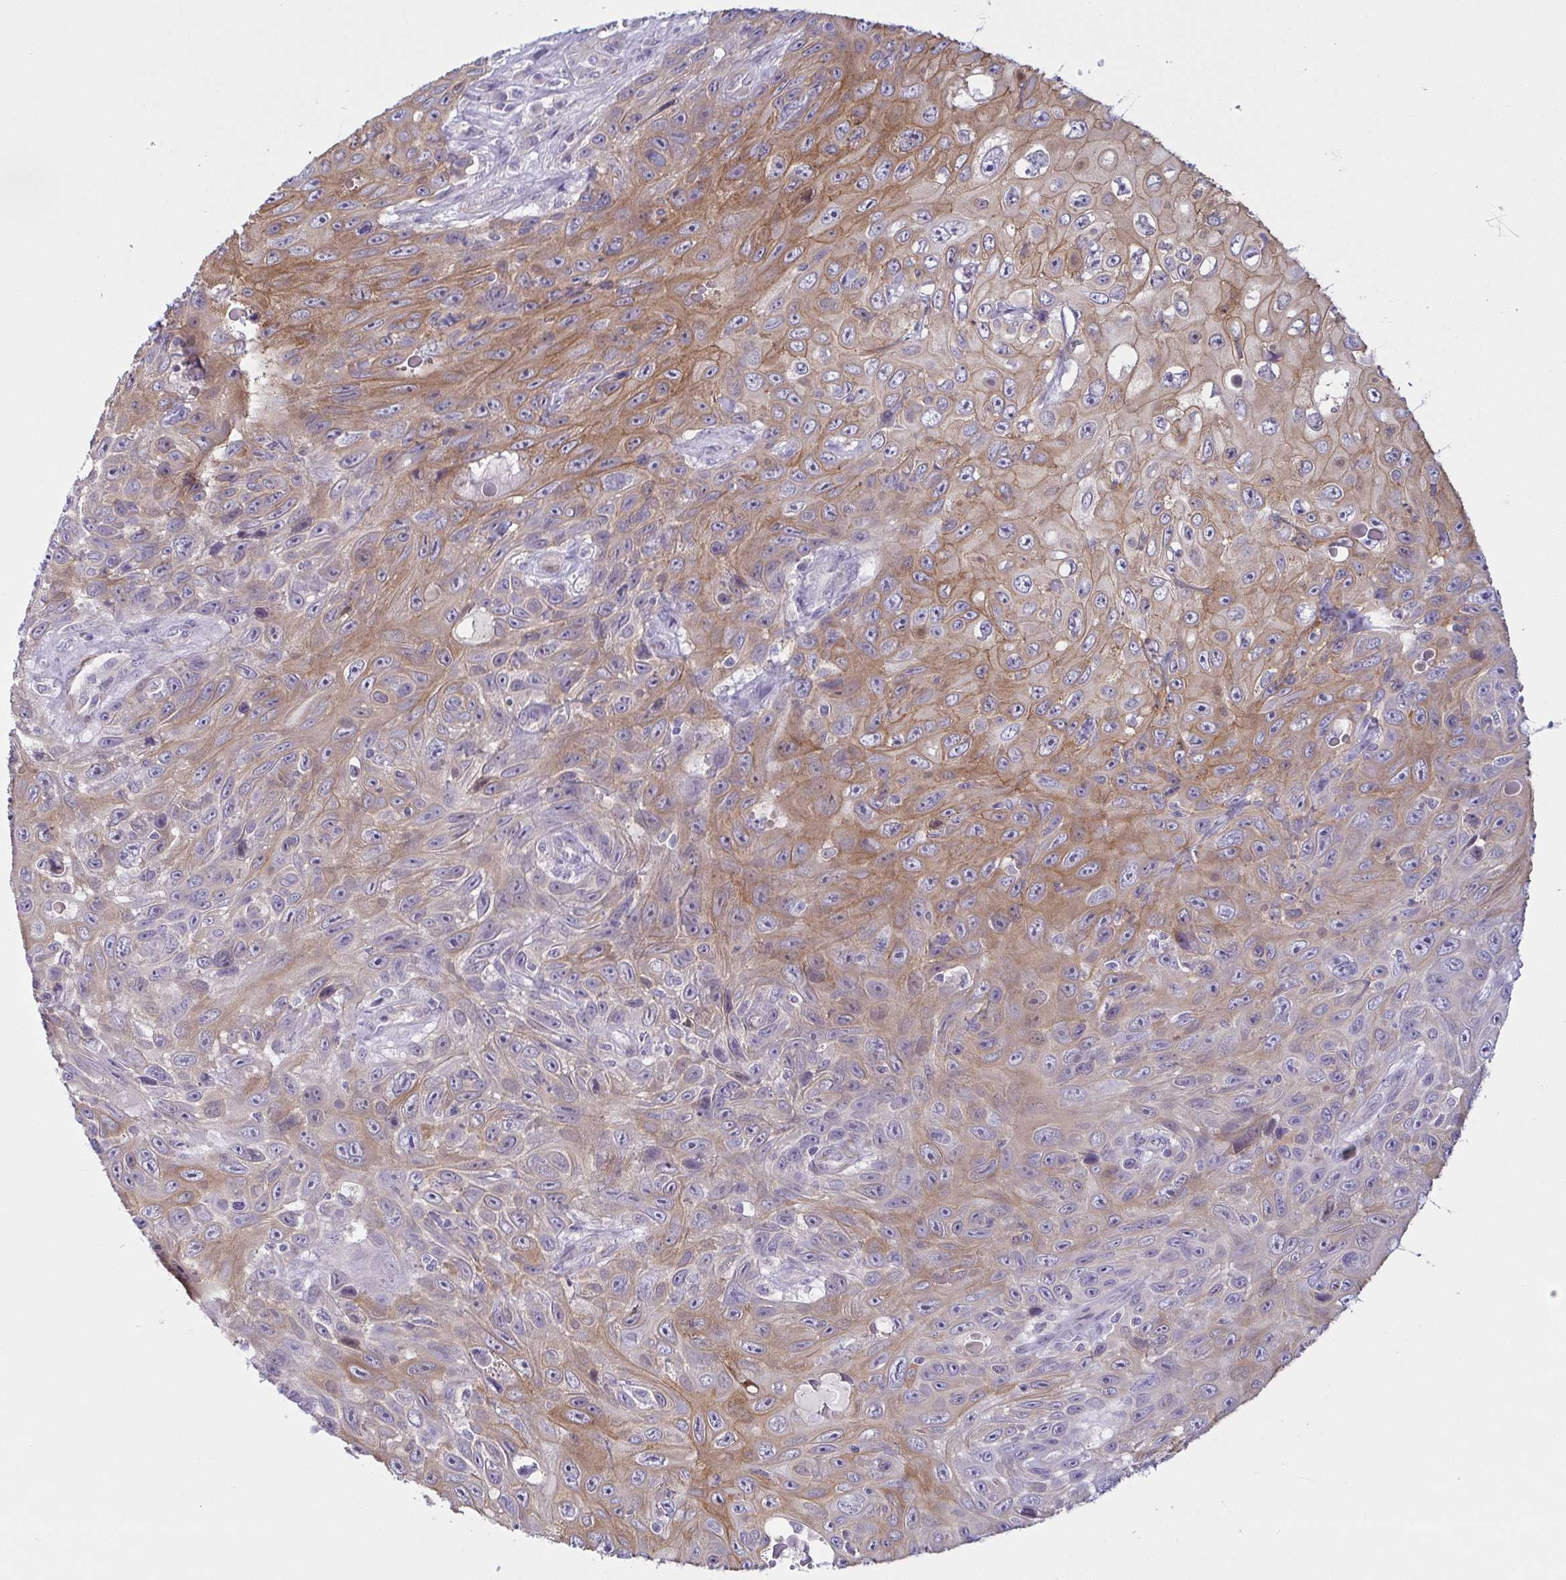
{"staining": {"intensity": "moderate", "quantity": "25%-75%", "location": "cytoplasmic/membranous"}, "tissue": "skin cancer", "cell_type": "Tumor cells", "image_type": "cancer", "snomed": [{"axis": "morphology", "description": "Squamous cell carcinoma, NOS"}, {"axis": "topography", "description": "Skin"}], "caption": "Squamous cell carcinoma (skin) stained with a protein marker shows moderate staining in tumor cells.", "gene": "COL17A1", "patient": {"sex": "male", "age": 82}}